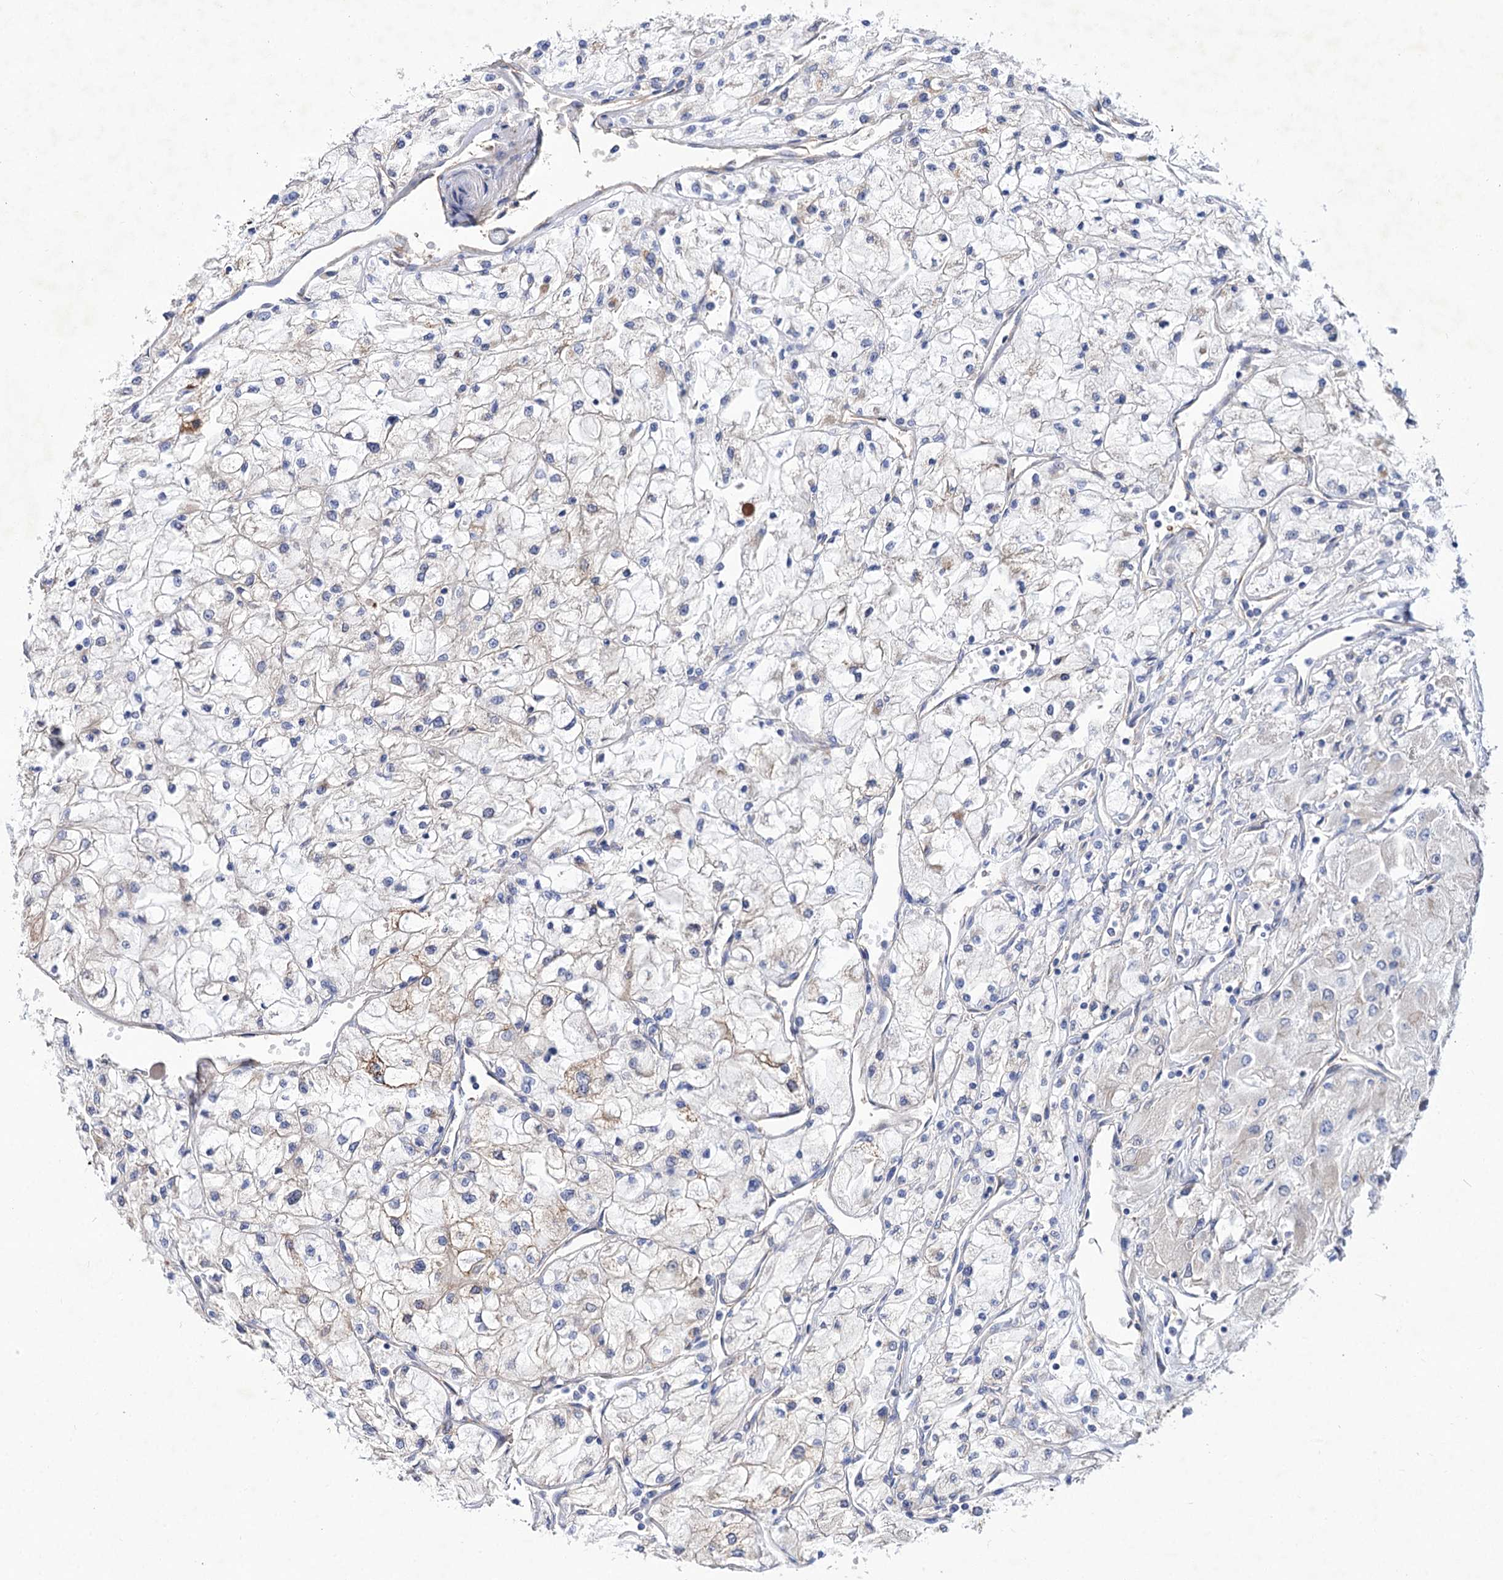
{"staining": {"intensity": "weak", "quantity": "<25%", "location": "cytoplasmic/membranous"}, "tissue": "renal cancer", "cell_type": "Tumor cells", "image_type": "cancer", "snomed": [{"axis": "morphology", "description": "Adenocarcinoma, NOS"}, {"axis": "topography", "description": "Kidney"}], "caption": "There is no significant positivity in tumor cells of renal cancer (adenocarcinoma).", "gene": "NUDCD2", "patient": {"sex": "male", "age": 80}}